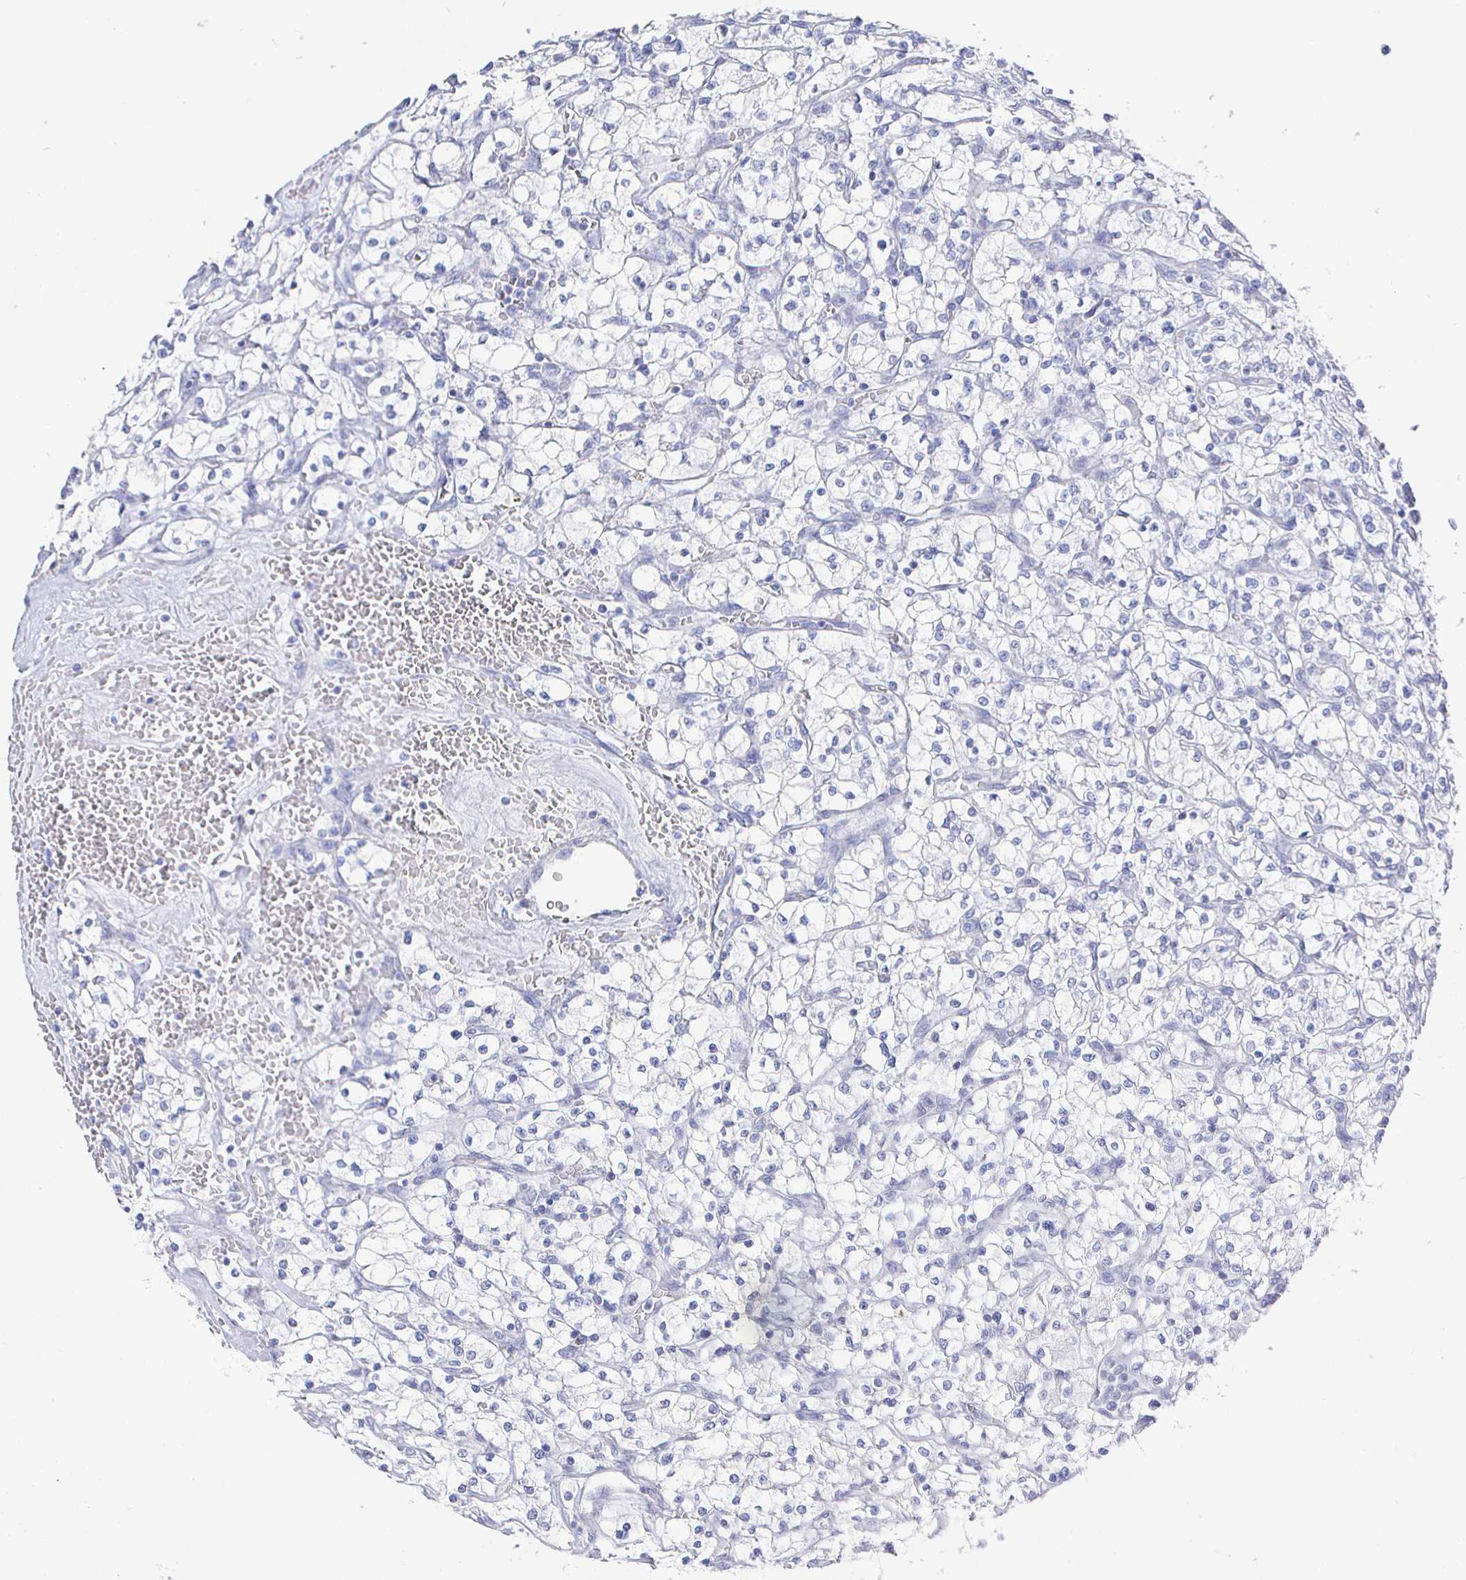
{"staining": {"intensity": "negative", "quantity": "none", "location": "none"}, "tissue": "renal cancer", "cell_type": "Tumor cells", "image_type": "cancer", "snomed": [{"axis": "morphology", "description": "Adenocarcinoma, NOS"}, {"axis": "topography", "description": "Kidney"}], "caption": "An IHC image of adenocarcinoma (renal) is shown. There is no staining in tumor cells of adenocarcinoma (renal).", "gene": "CLCA1", "patient": {"sex": "female", "age": 64}}